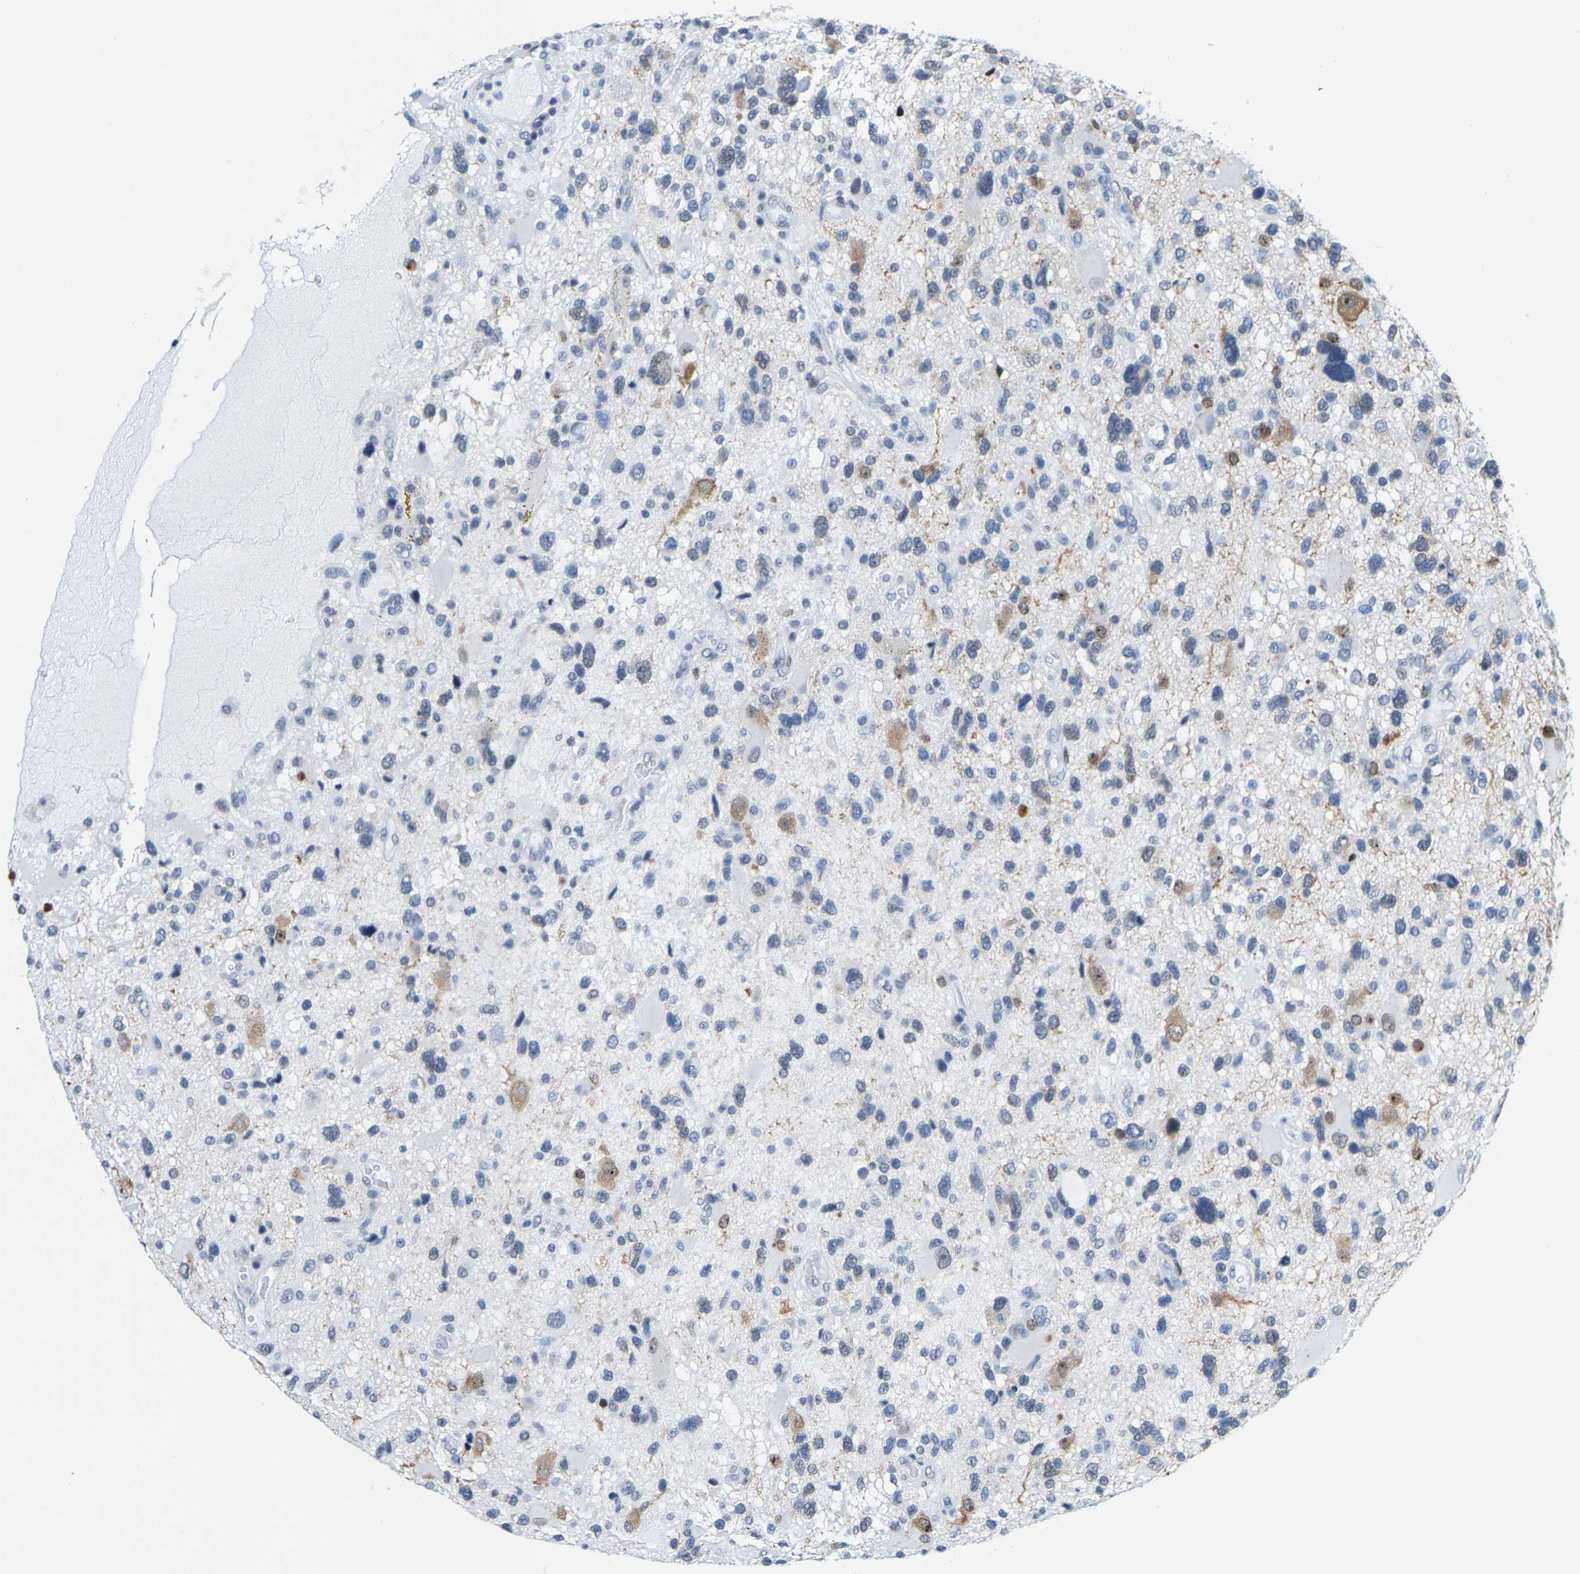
{"staining": {"intensity": "negative", "quantity": "none", "location": "none"}, "tissue": "glioma", "cell_type": "Tumor cells", "image_type": "cancer", "snomed": [{"axis": "morphology", "description": "Glioma, malignant, High grade"}, {"axis": "topography", "description": "Brain"}], "caption": "IHC image of high-grade glioma (malignant) stained for a protein (brown), which displays no expression in tumor cells.", "gene": "SETD1B", "patient": {"sex": "male", "age": 33}}